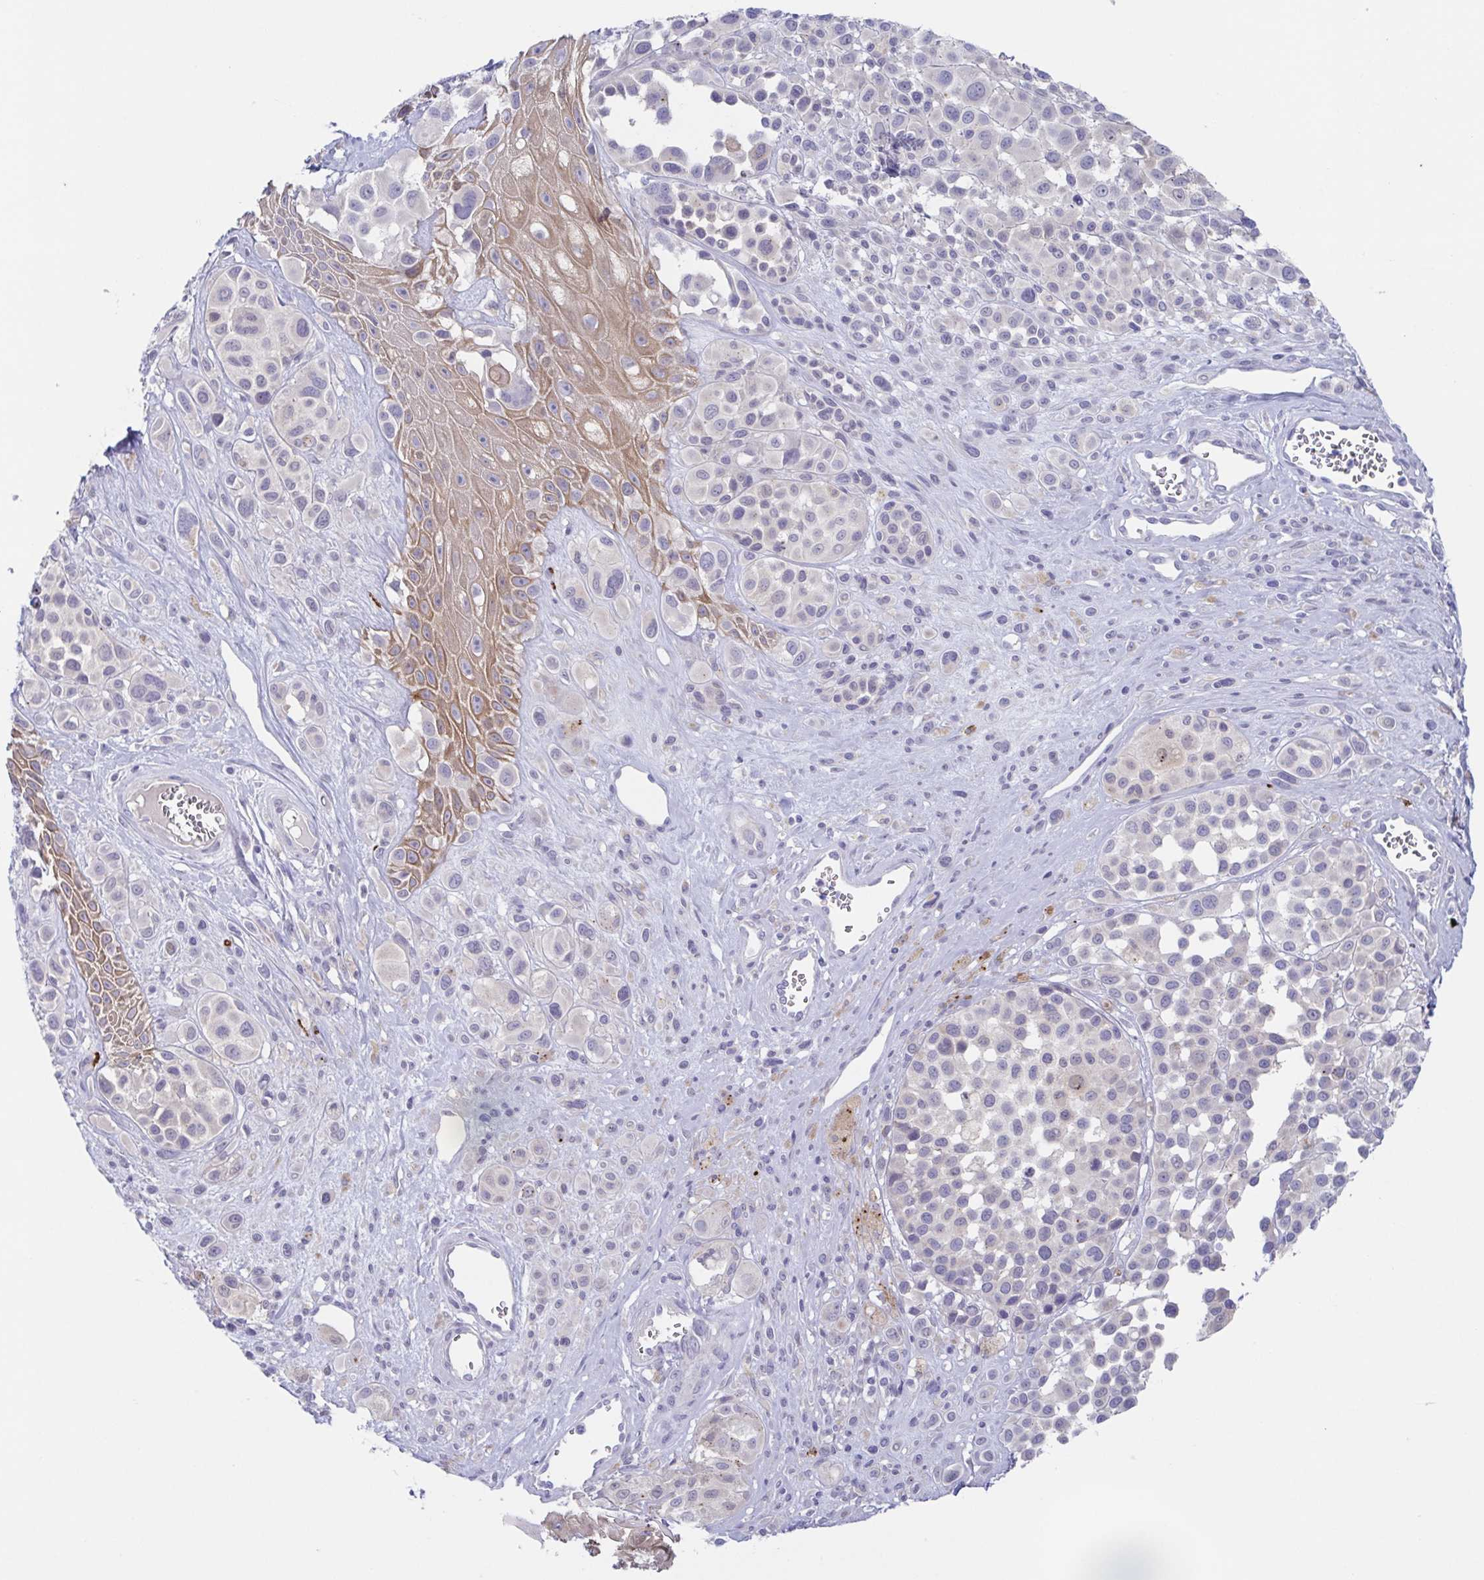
{"staining": {"intensity": "negative", "quantity": "none", "location": "none"}, "tissue": "melanoma", "cell_type": "Tumor cells", "image_type": "cancer", "snomed": [{"axis": "morphology", "description": "Malignant melanoma, NOS"}, {"axis": "topography", "description": "Skin"}], "caption": "Micrograph shows no significant protein staining in tumor cells of melanoma. Brightfield microscopy of immunohistochemistry stained with DAB (3,3'-diaminobenzidine) (brown) and hematoxylin (blue), captured at high magnification.", "gene": "HTR2A", "patient": {"sex": "male", "age": 77}}